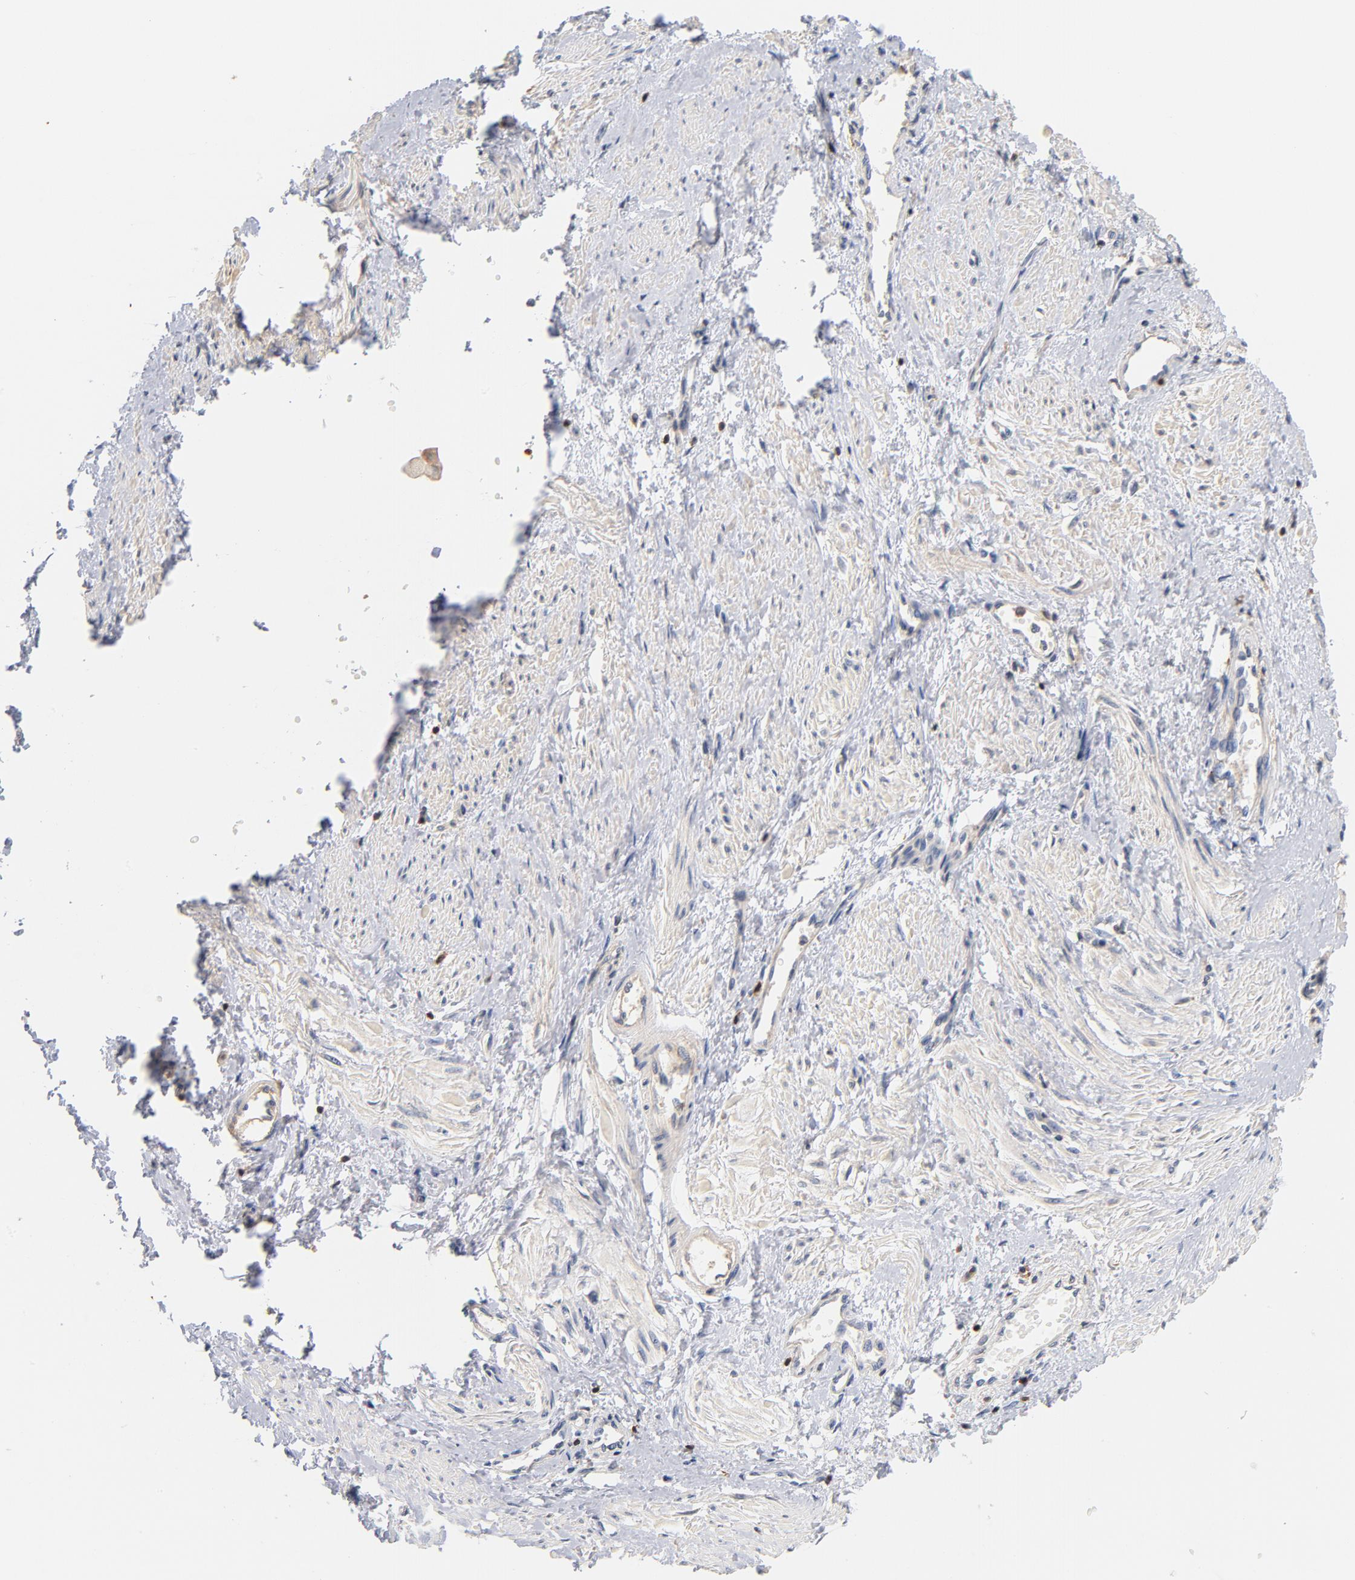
{"staining": {"intensity": "weak", "quantity": "25%-75%", "location": "cytoplasmic/membranous"}, "tissue": "smooth muscle", "cell_type": "Smooth muscle cells", "image_type": "normal", "snomed": [{"axis": "morphology", "description": "Normal tissue, NOS"}, {"axis": "topography", "description": "Smooth muscle"}, {"axis": "topography", "description": "Uterus"}], "caption": "IHC of normal human smooth muscle reveals low levels of weak cytoplasmic/membranous positivity in about 25%-75% of smooth muscle cells.", "gene": "EZR", "patient": {"sex": "female", "age": 39}}